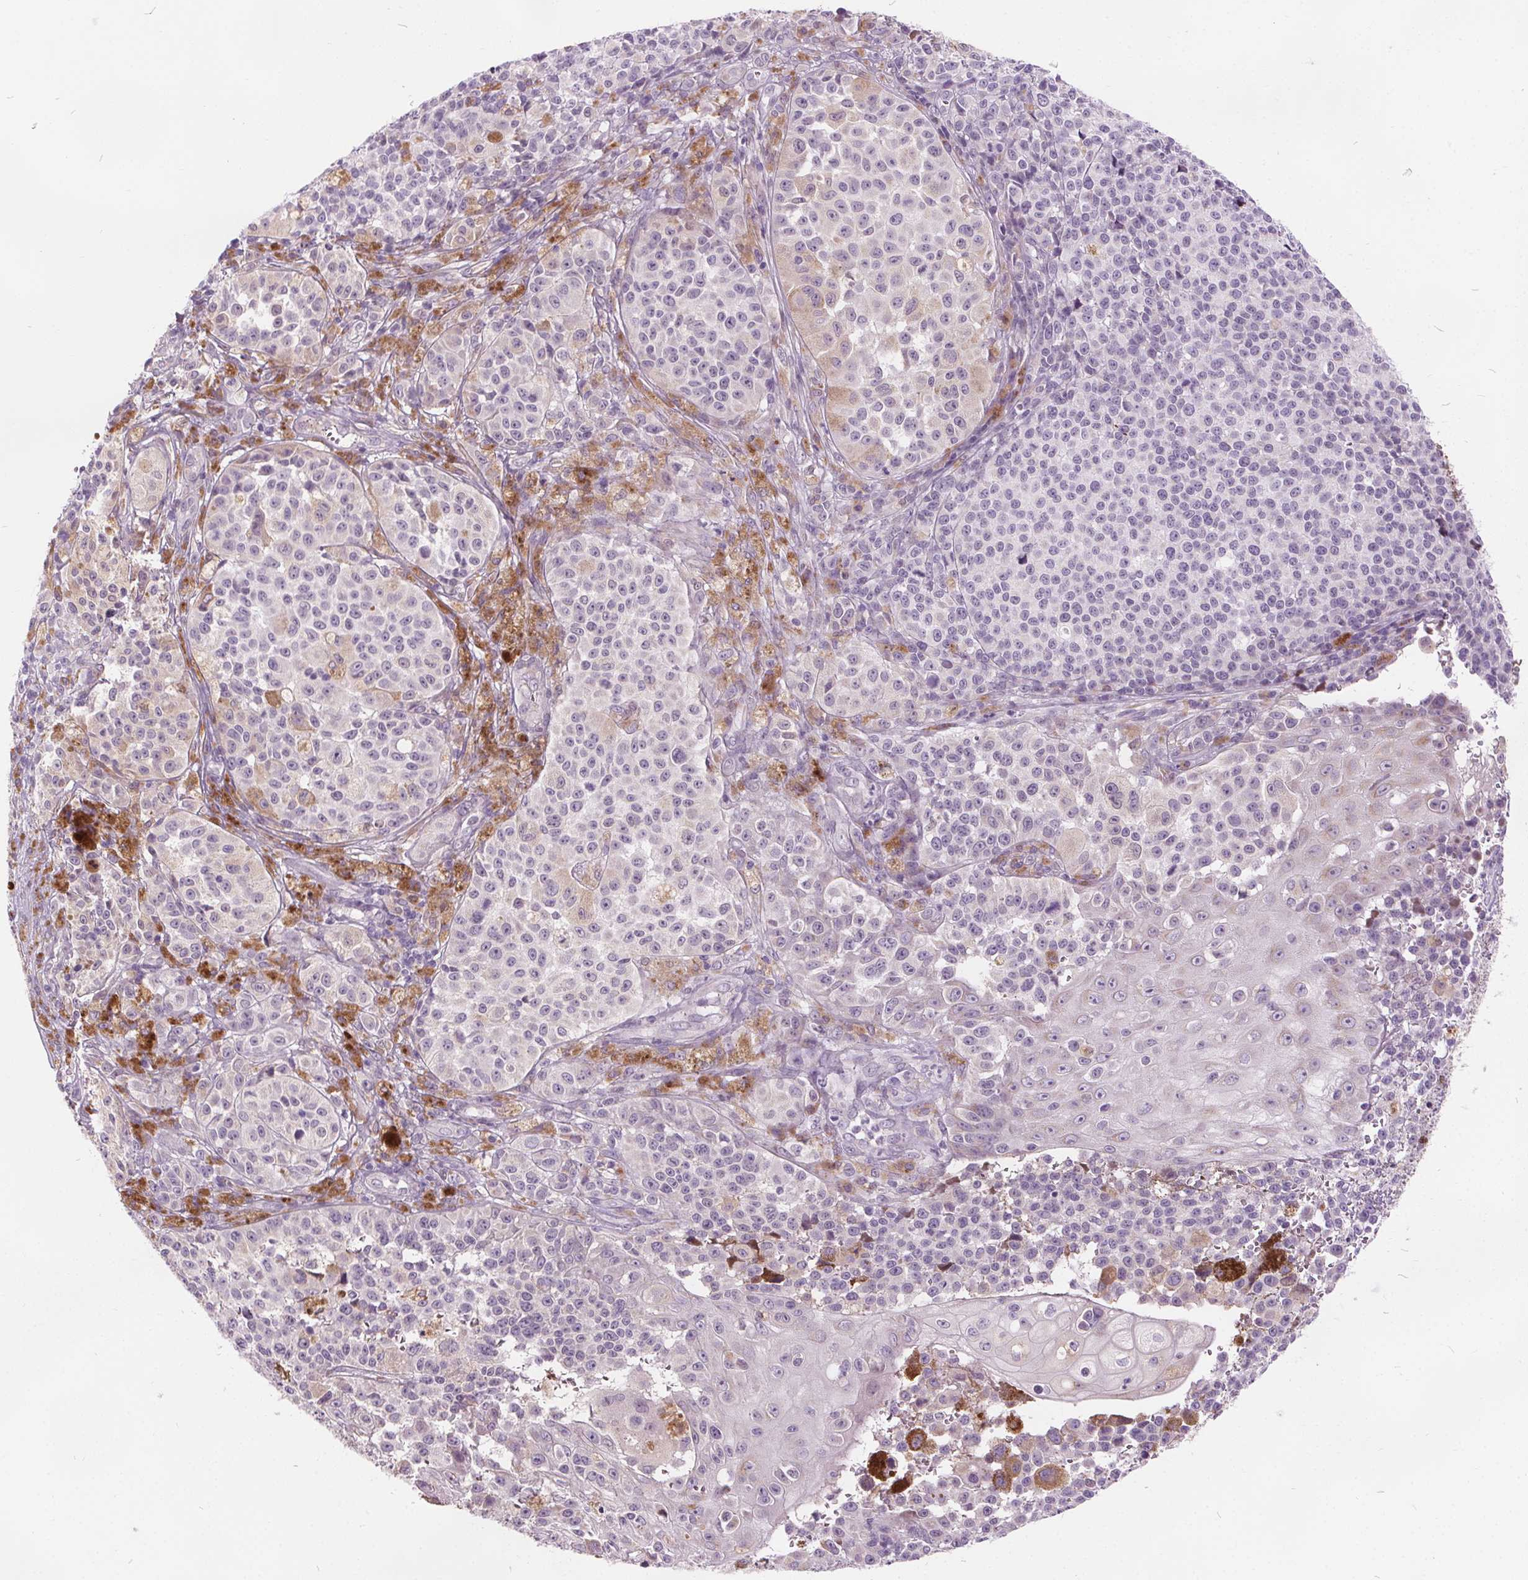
{"staining": {"intensity": "negative", "quantity": "none", "location": "none"}, "tissue": "melanoma", "cell_type": "Tumor cells", "image_type": "cancer", "snomed": [{"axis": "morphology", "description": "Malignant melanoma, NOS"}, {"axis": "topography", "description": "Skin"}], "caption": "DAB (3,3'-diaminobenzidine) immunohistochemical staining of malignant melanoma shows no significant staining in tumor cells. The staining was performed using DAB (3,3'-diaminobenzidine) to visualize the protein expression in brown, while the nuclei were stained in blue with hematoxylin (Magnification: 20x).", "gene": "ACOX2", "patient": {"sex": "female", "age": 58}}